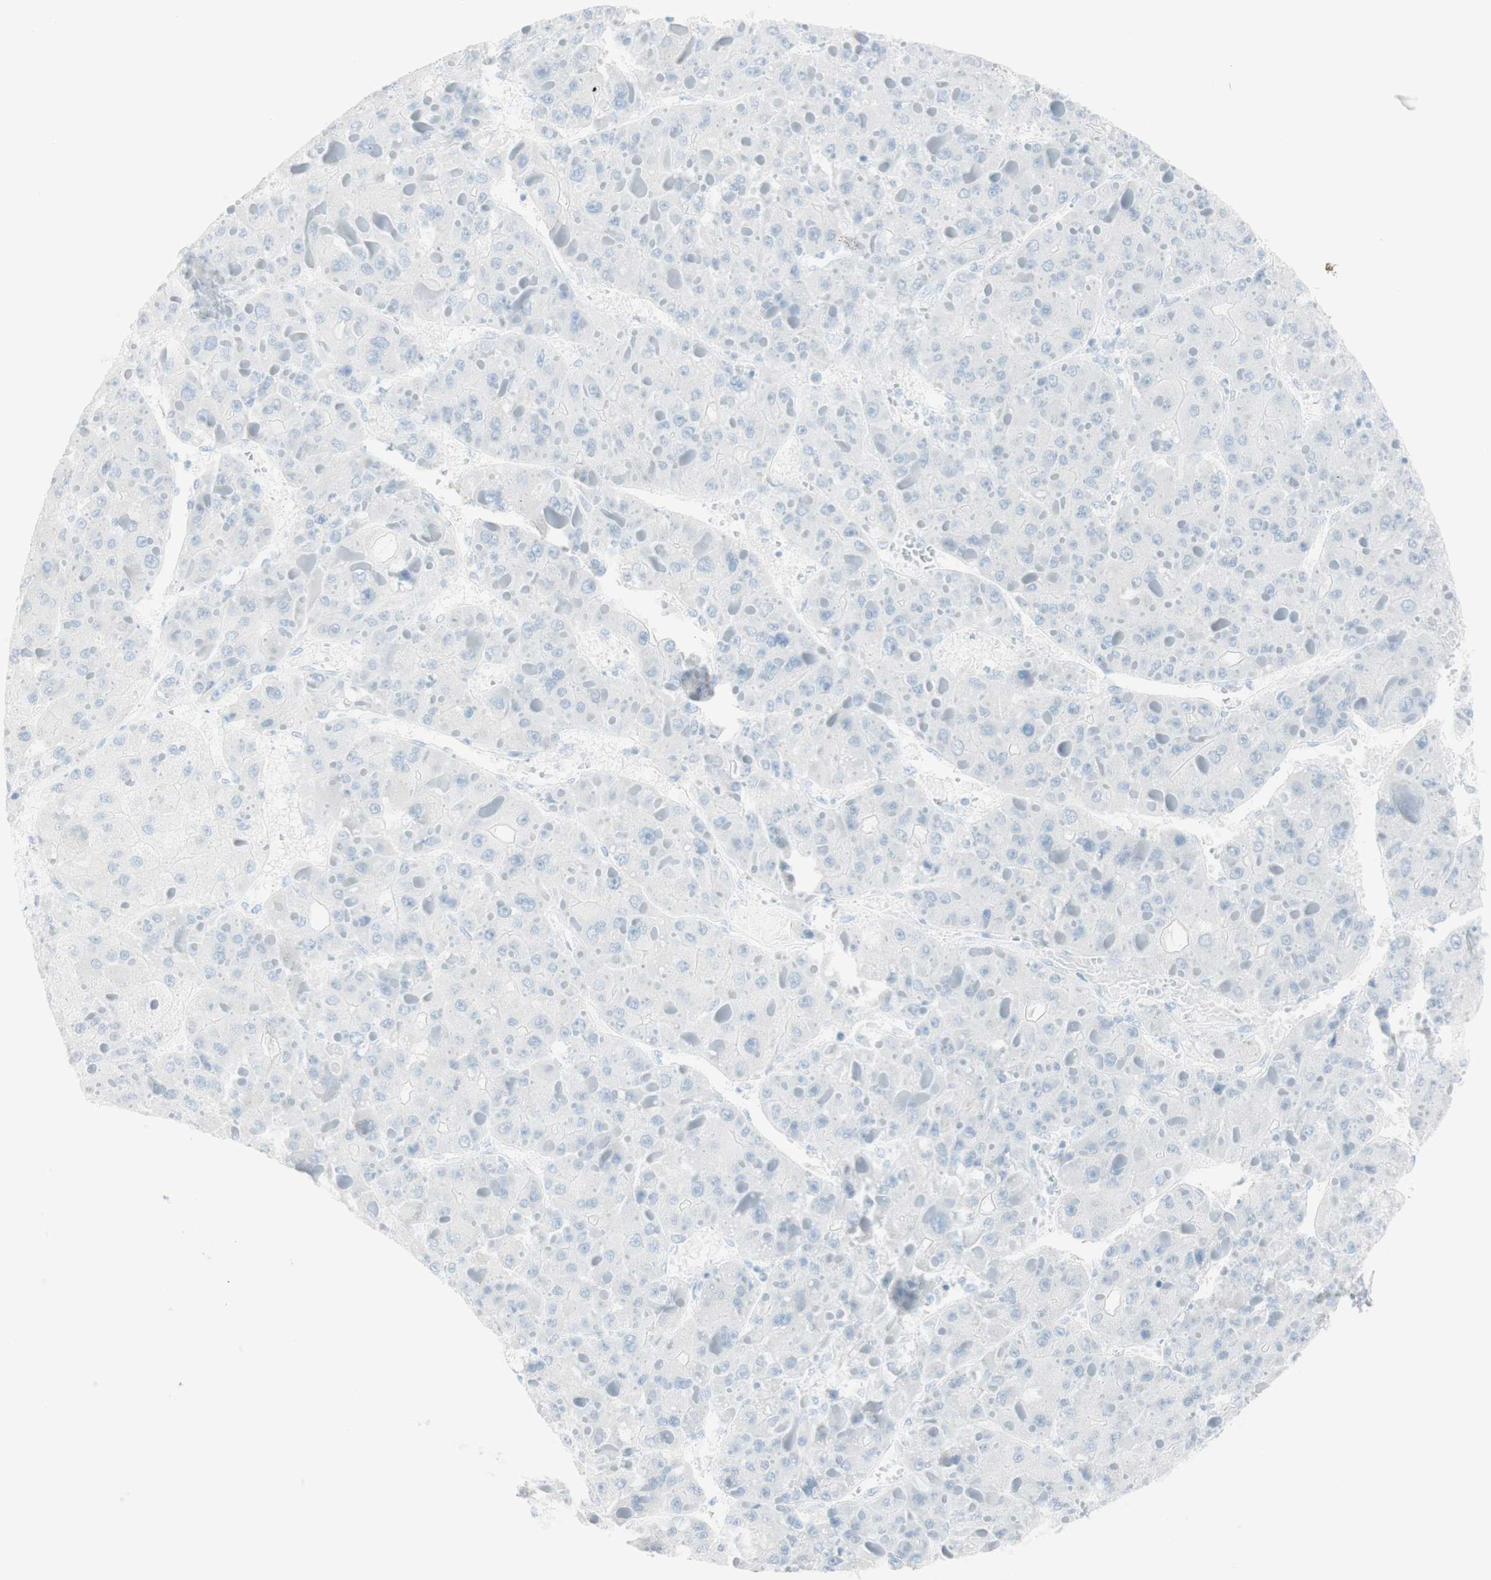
{"staining": {"intensity": "negative", "quantity": "none", "location": "none"}, "tissue": "liver cancer", "cell_type": "Tumor cells", "image_type": "cancer", "snomed": [{"axis": "morphology", "description": "Carcinoma, Hepatocellular, NOS"}, {"axis": "topography", "description": "Liver"}], "caption": "High magnification brightfield microscopy of liver cancer (hepatocellular carcinoma) stained with DAB (3,3'-diaminobenzidine) (brown) and counterstained with hematoxylin (blue): tumor cells show no significant staining.", "gene": "NAPSA", "patient": {"sex": "female", "age": 73}}